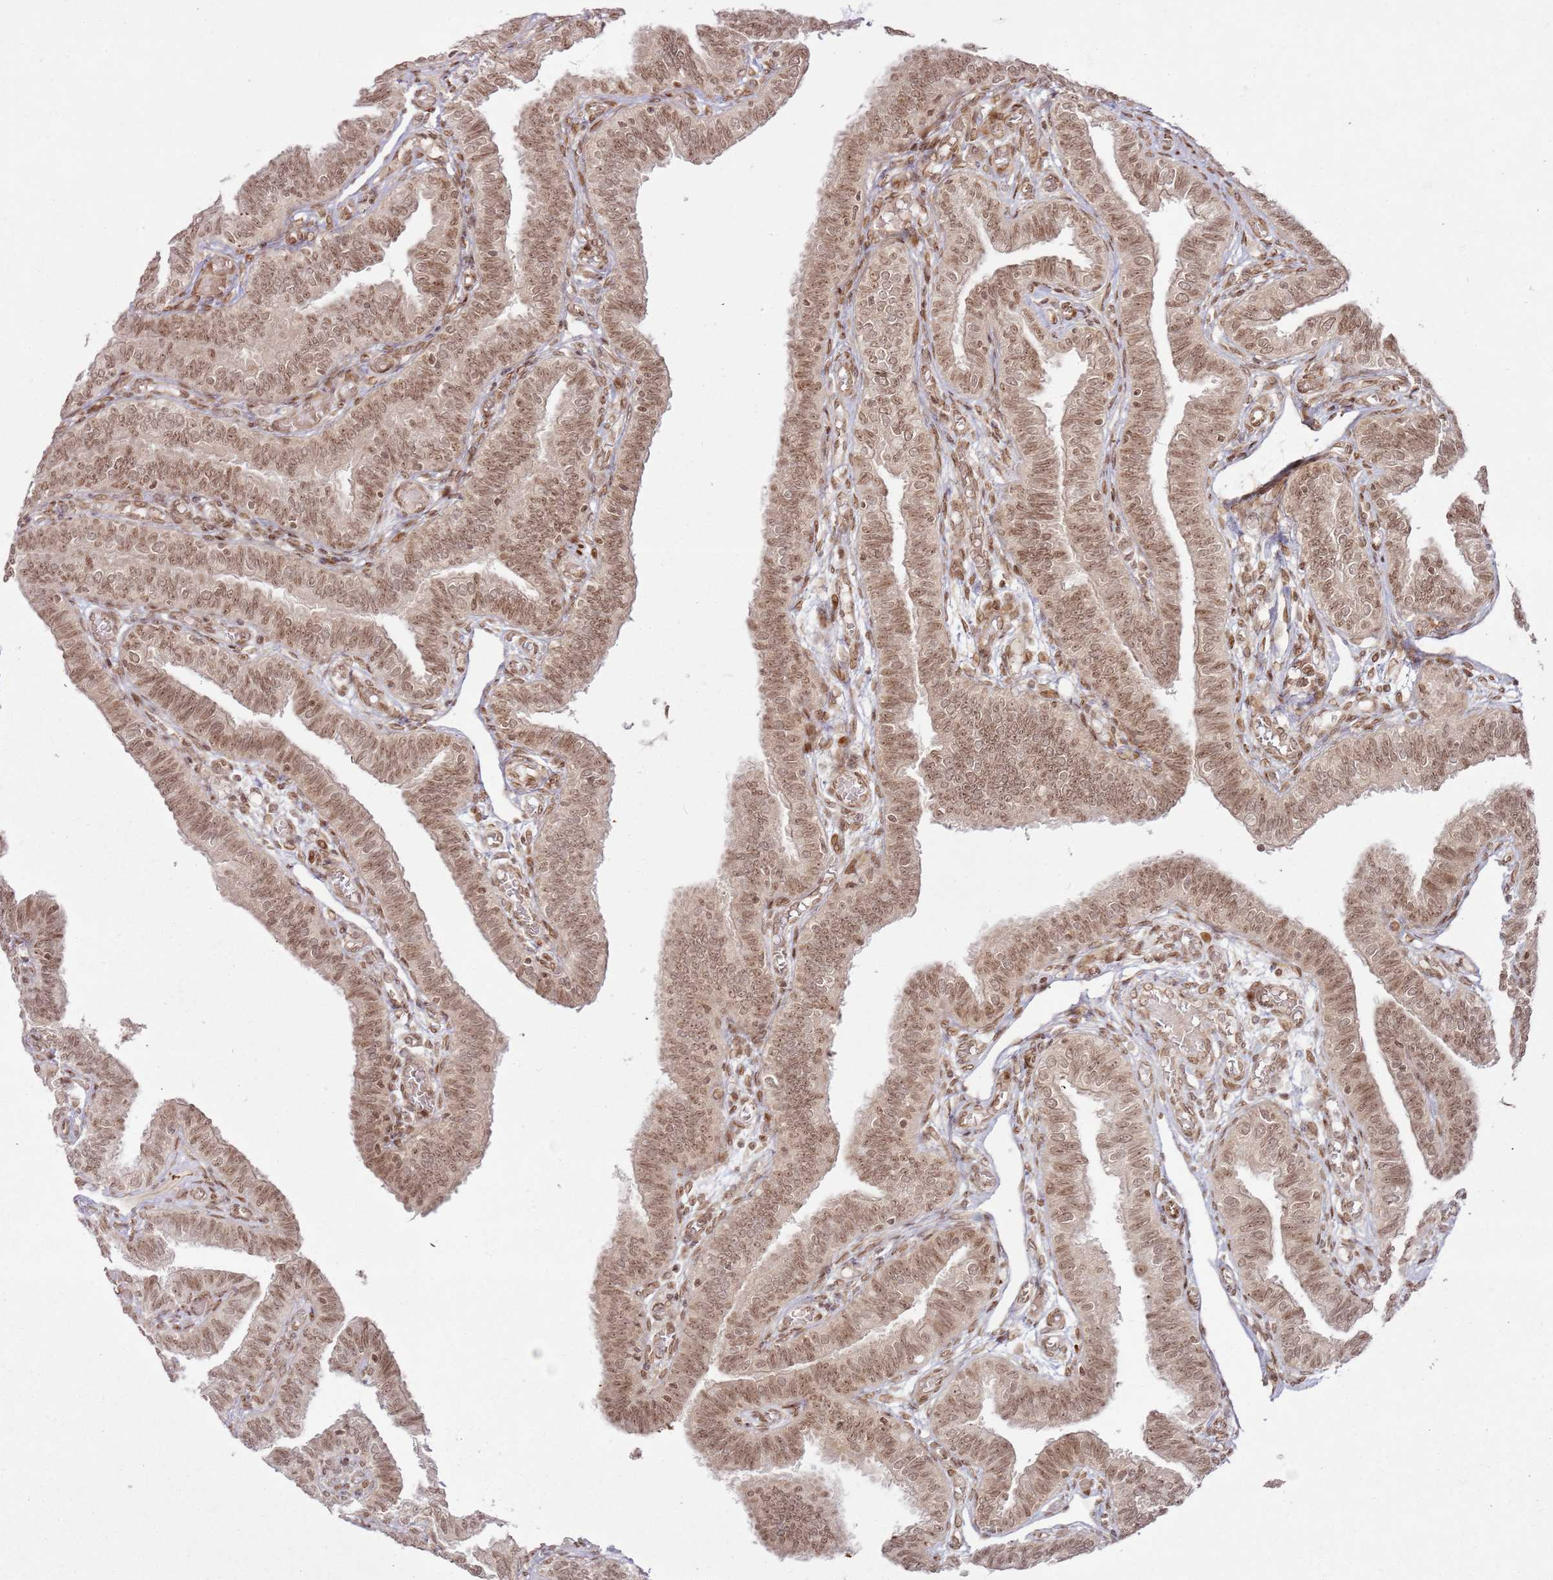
{"staining": {"intensity": "moderate", "quantity": ">75%", "location": "cytoplasmic/membranous,nuclear"}, "tissue": "fallopian tube", "cell_type": "Glandular cells", "image_type": "normal", "snomed": [{"axis": "morphology", "description": "Normal tissue, NOS"}, {"axis": "topography", "description": "Fallopian tube"}], "caption": "Fallopian tube stained with IHC reveals moderate cytoplasmic/membranous,nuclear expression in about >75% of glandular cells. (DAB IHC with brightfield microscopy, high magnification).", "gene": "KLHL36", "patient": {"sex": "female", "age": 39}}